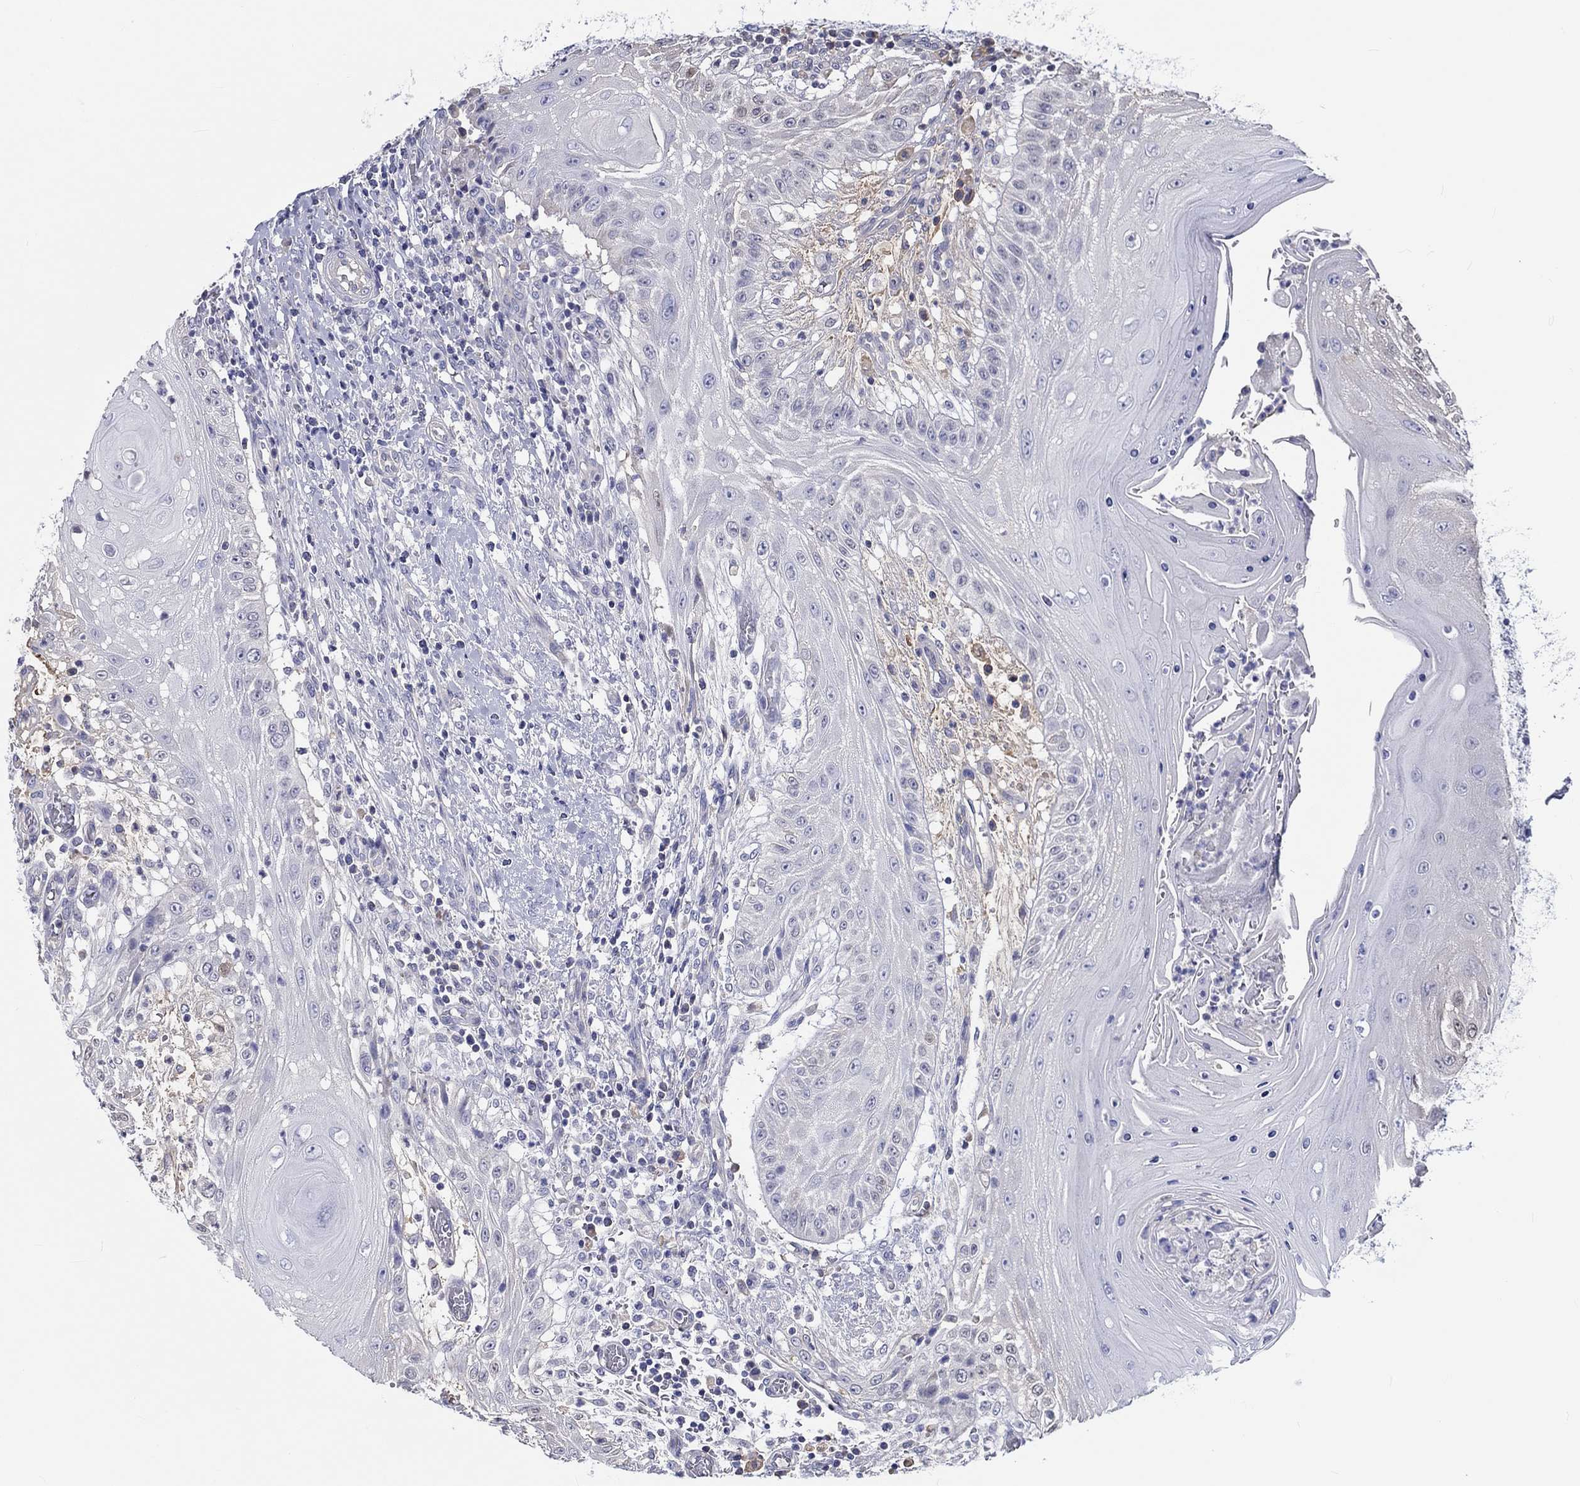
{"staining": {"intensity": "negative", "quantity": "none", "location": "none"}, "tissue": "head and neck cancer", "cell_type": "Tumor cells", "image_type": "cancer", "snomed": [{"axis": "morphology", "description": "Squamous cell carcinoma, NOS"}, {"axis": "topography", "description": "Oral tissue"}, {"axis": "topography", "description": "Head-Neck"}], "caption": "Protein analysis of head and neck cancer displays no significant staining in tumor cells.", "gene": "CDY2B", "patient": {"sex": "male", "age": 58}}